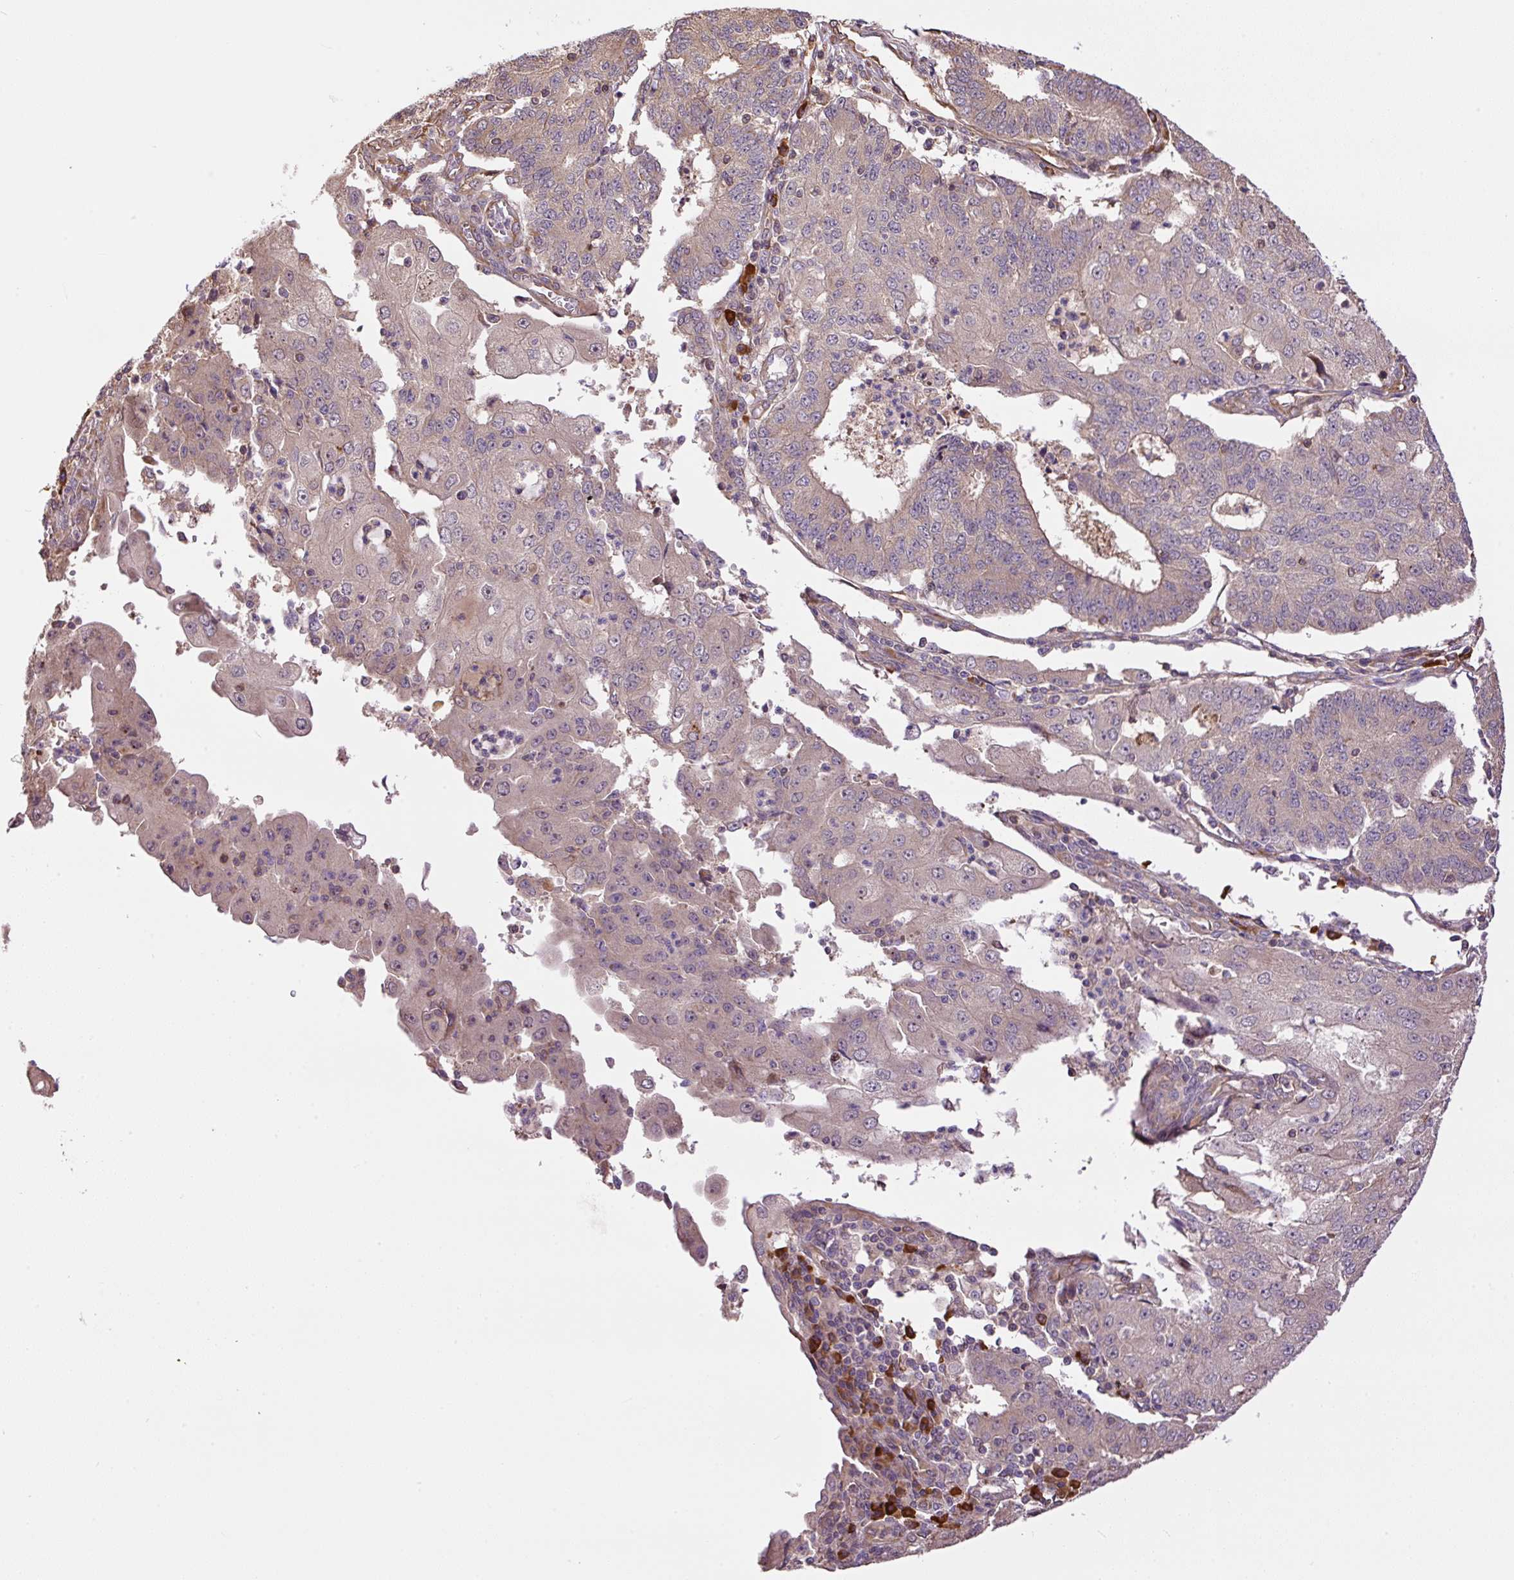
{"staining": {"intensity": "weak", "quantity": "<25%", "location": "cytoplasmic/membranous"}, "tissue": "endometrial cancer", "cell_type": "Tumor cells", "image_type": "cancer", "snomed": [{"axis": "morphology", "description": "Adenocarcinoma, NOS"}, {"axis": "topography", "description": "Endometrium"}], "caption": "High magnification brightfield microscopy of endometrial cancer stained with DAB (3,3'-diaminobenzidine) (brown) and counterstained with hematoxylin (blue): tumor cells show no significant positivity. (DAB immunohistochemistry, high magnification).", "gene": "PPME1", "patient": {"sex": "female", "age": 56}}